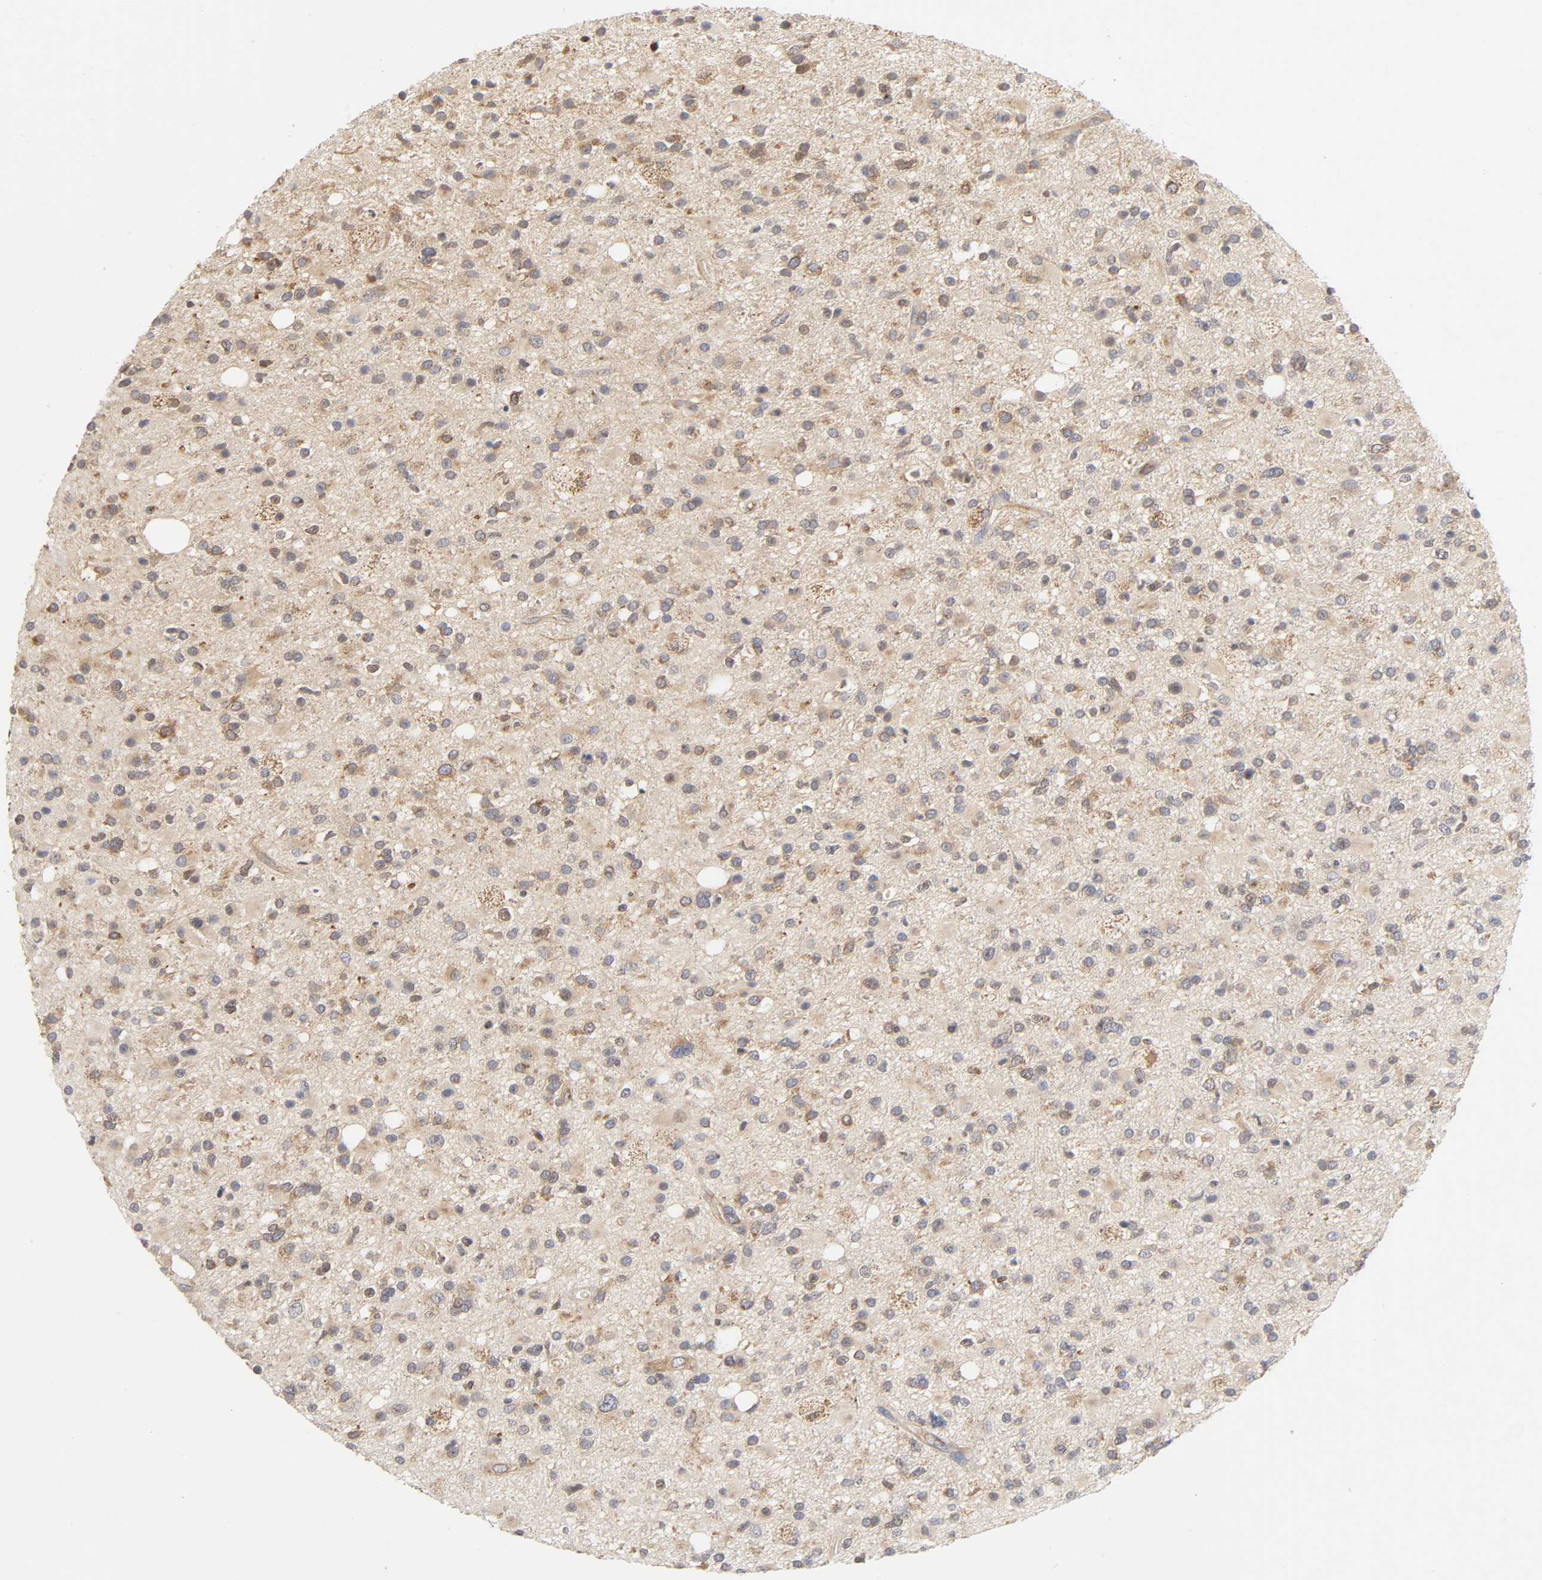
{"staining": {"intensity": "moderate", "quantity": "<25%", "location": "cytoplasmic/membranous"}, "tissue": "glioma", "cell_type": "Tumor cells", "image_type": "cancer", "snomed": [{"axis": "morphology", "description": "Glioma, malignant, High grade"}, {"axis": "topography", "description": "Brain"}], "caption": "This histopathology image displays malignant glioma (high-grade) stained with immunohistochemistry to label a protein in brown. The cytoplasmic/membranous of tumor cells show moderate positivity for the protein. Nuclei are counter-stained blue.", "gene": "SCHIP1", "patient": {"sex": "male", "age": 33}}